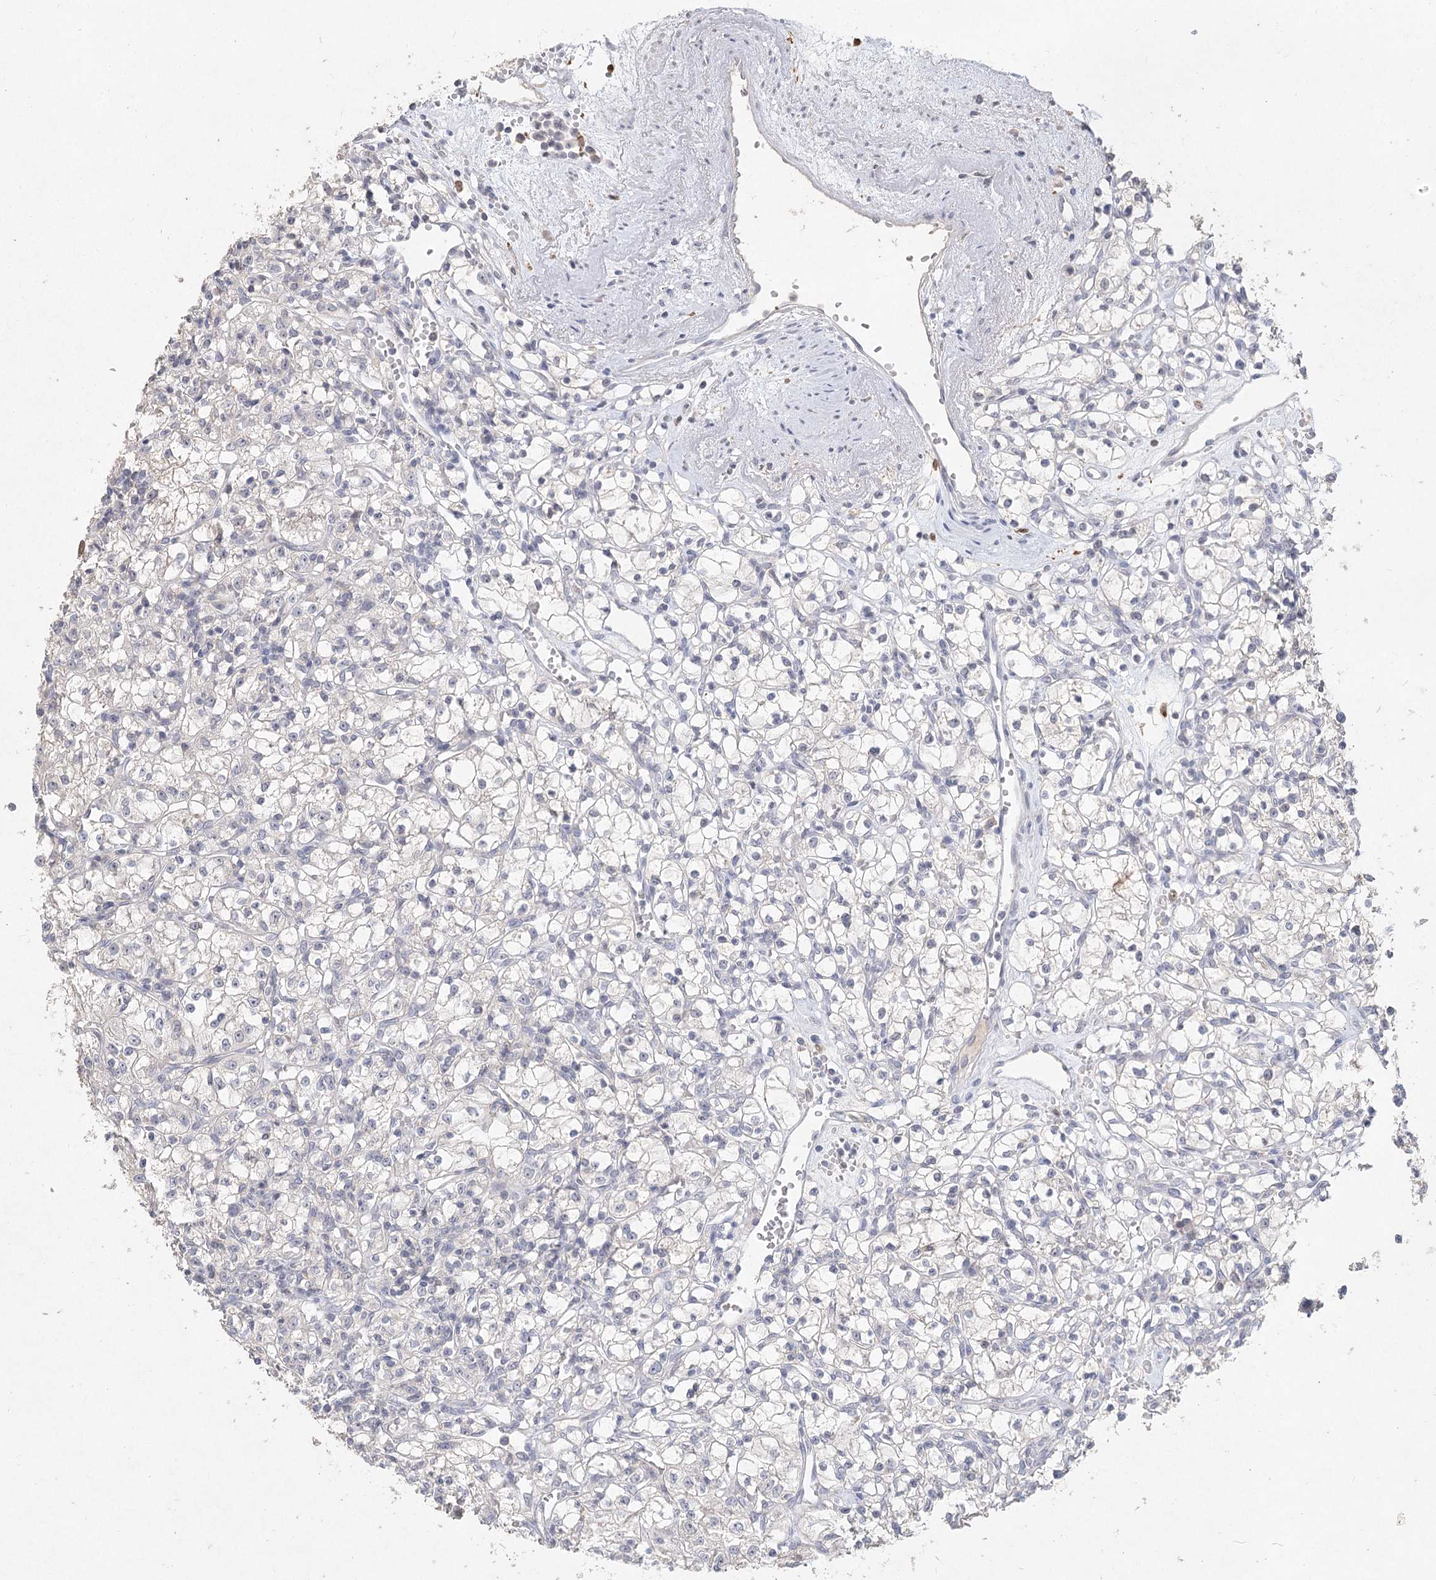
{"staining": {"intensity": "negative", "quantity": "none", "location": "none"}, "tissue": "renal cancer", "cell_type": "Tumor cells", "image_type": "cancer", "snomed": [{"axis": "morphology", "description": "Adenocarcinoma, NOS"}, {"axis": "topography", "description": "Kidney"}], "caption": "A photomicrograph of renal cancer (adenocarcinoma) stained for a protein exhibits no brown staining in tumor cells. (Immunohistochemistry, brightfield microscopy, high magnification).", "gene": "ARSI", "patient": {"sex": "female", "age": 59}}